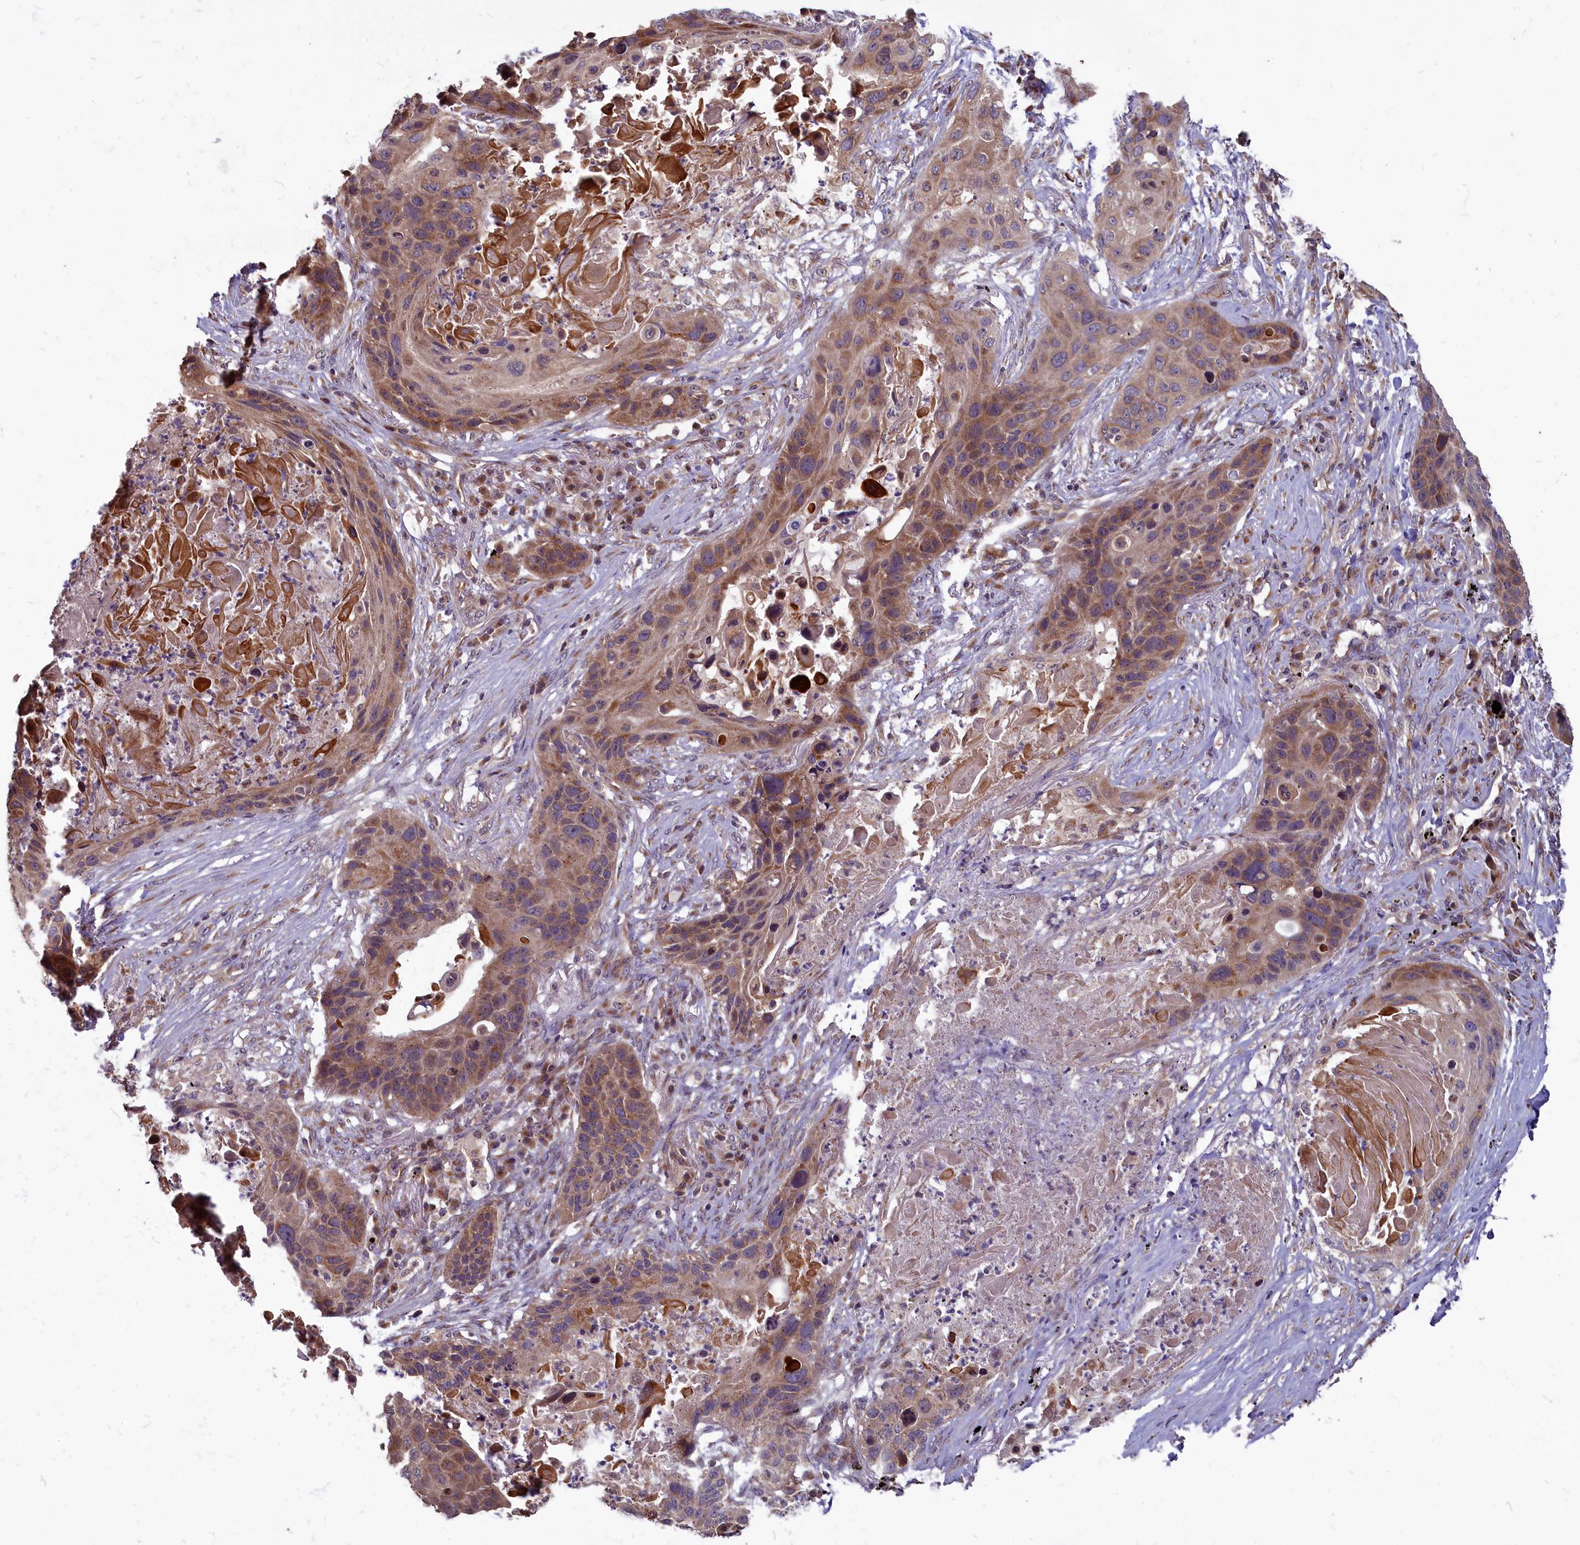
{"staining": {"intensity": "moderate", "quantity": ">75%", "location": "cytoplasmic/membranous"}, "tissue": "lung cancer", "cell_type": "Tumor cells", "image_type": "cancer", "snomed": [{"axis": "morphology", "description": "Squamous cell carcinoma, NOS"}, {"axis": "topography", "description": "Lung"}], "caption": "Protein expression analysis of lung cancer shows moderate cytoplasmic/membranous positivity in approximately >75% of tumor cells. (IHC, brightfield microscopy, high magnification).", "gene": "MYCBP", "patient": {"sex": "female", "age": 63}}